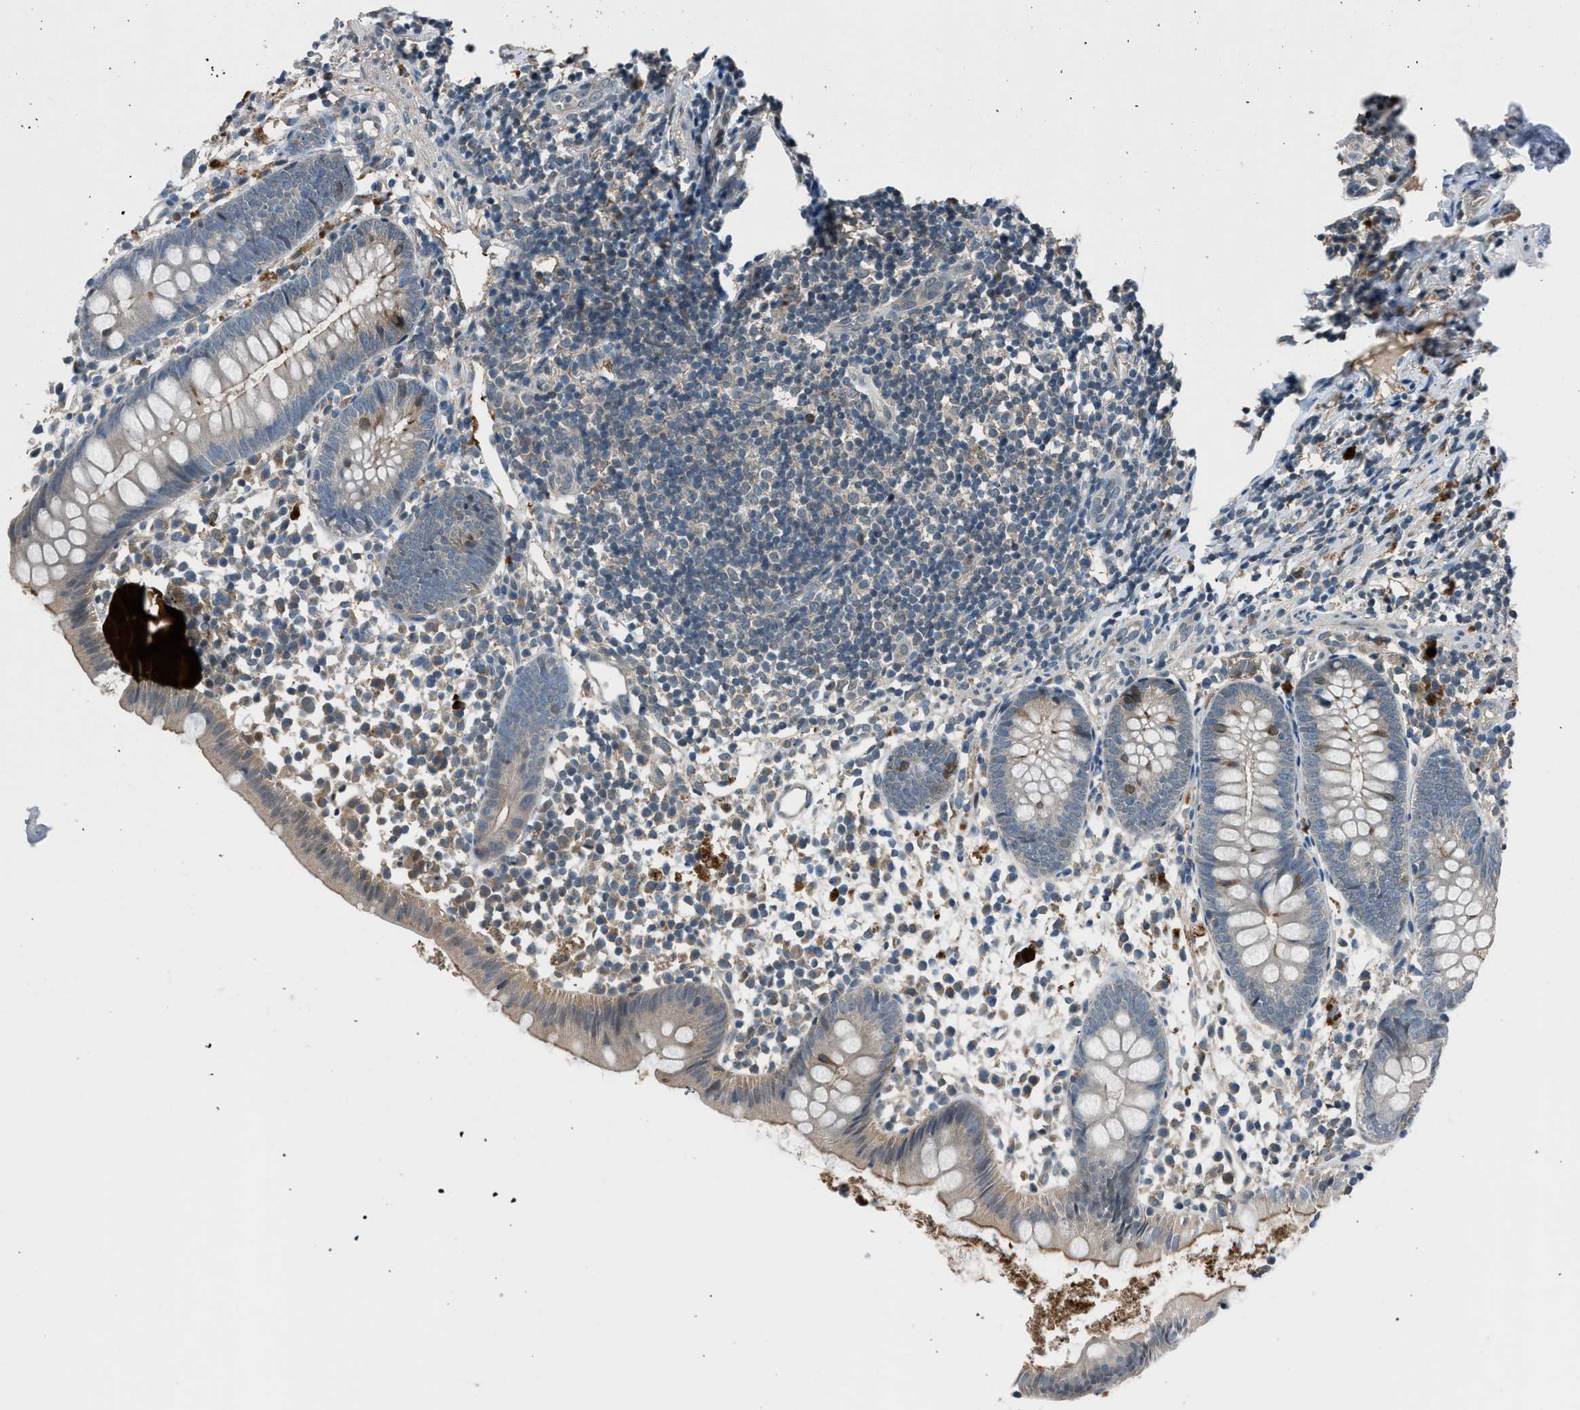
{"staining": {"intensity": "weak", "quantity": "25%-75%", "location": "cytoplasmic/membranous"}, "tissue": "appendix", "cell_type": "Glandular cells", "image_type": "normal", "snomed": [{"axis": "morphology", "description": "Normal tissue, NOS"}, {"axis": "topography", "description": "Appendix"}], "caption": "Protein staining of normal appendix demonstrates weak cytoplasmic/membranous staining in about 25%-75% of glandular cells. (Stains: DAB (3,3'-diaminobenzidine) in brown, nuclei in blue, Microscopy: brightfield microscopy at high magnification).", "gene": "LMLN", "patient": {"sex": "female", "age": 20}}